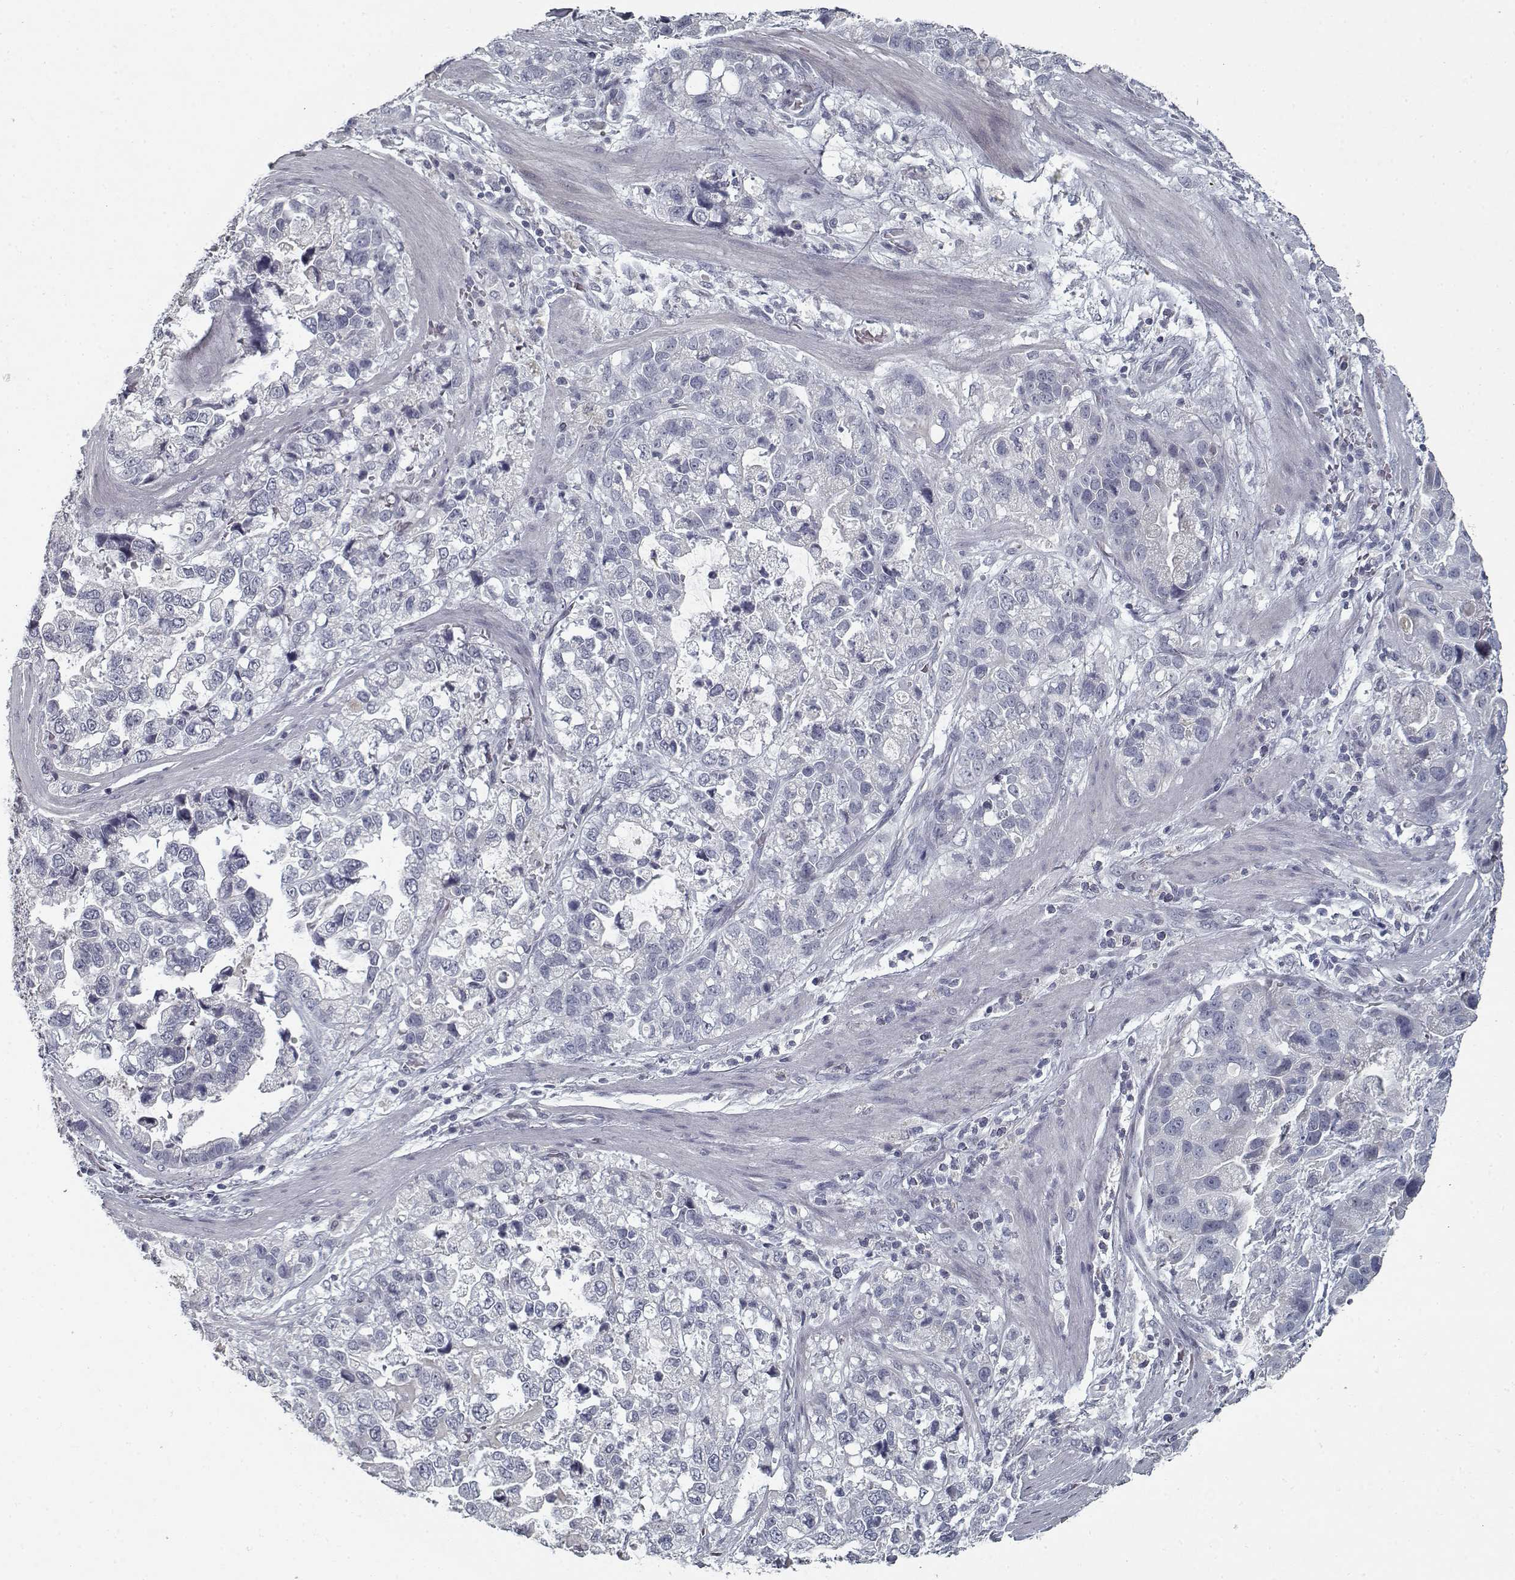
{"staining": {"intensity": "negative", "quantity": "none", "location": "none"}, "tissue": "stomach cancer", "cell_type": "Tumor cells", "image_type": "cancer", "snomed": [{"axis": "morphology", "description": "Adenocarcinoma, NOS"}, {"axis": "topography", "description": "Stomach"}], "caption": "Immunohistochemical staining of human adenocarcinoma (stomach) demonstrates no significant staining in tumor cells. (Stains: DAB (3,3'-diaminobenzidine) immunohistochemistry (IHC) with hematoxylin counter stain, Microscopy: brightfield microscopy at high magnification).", "gene": "GAD2", "patient": {"sex": "male", "age": 59}}